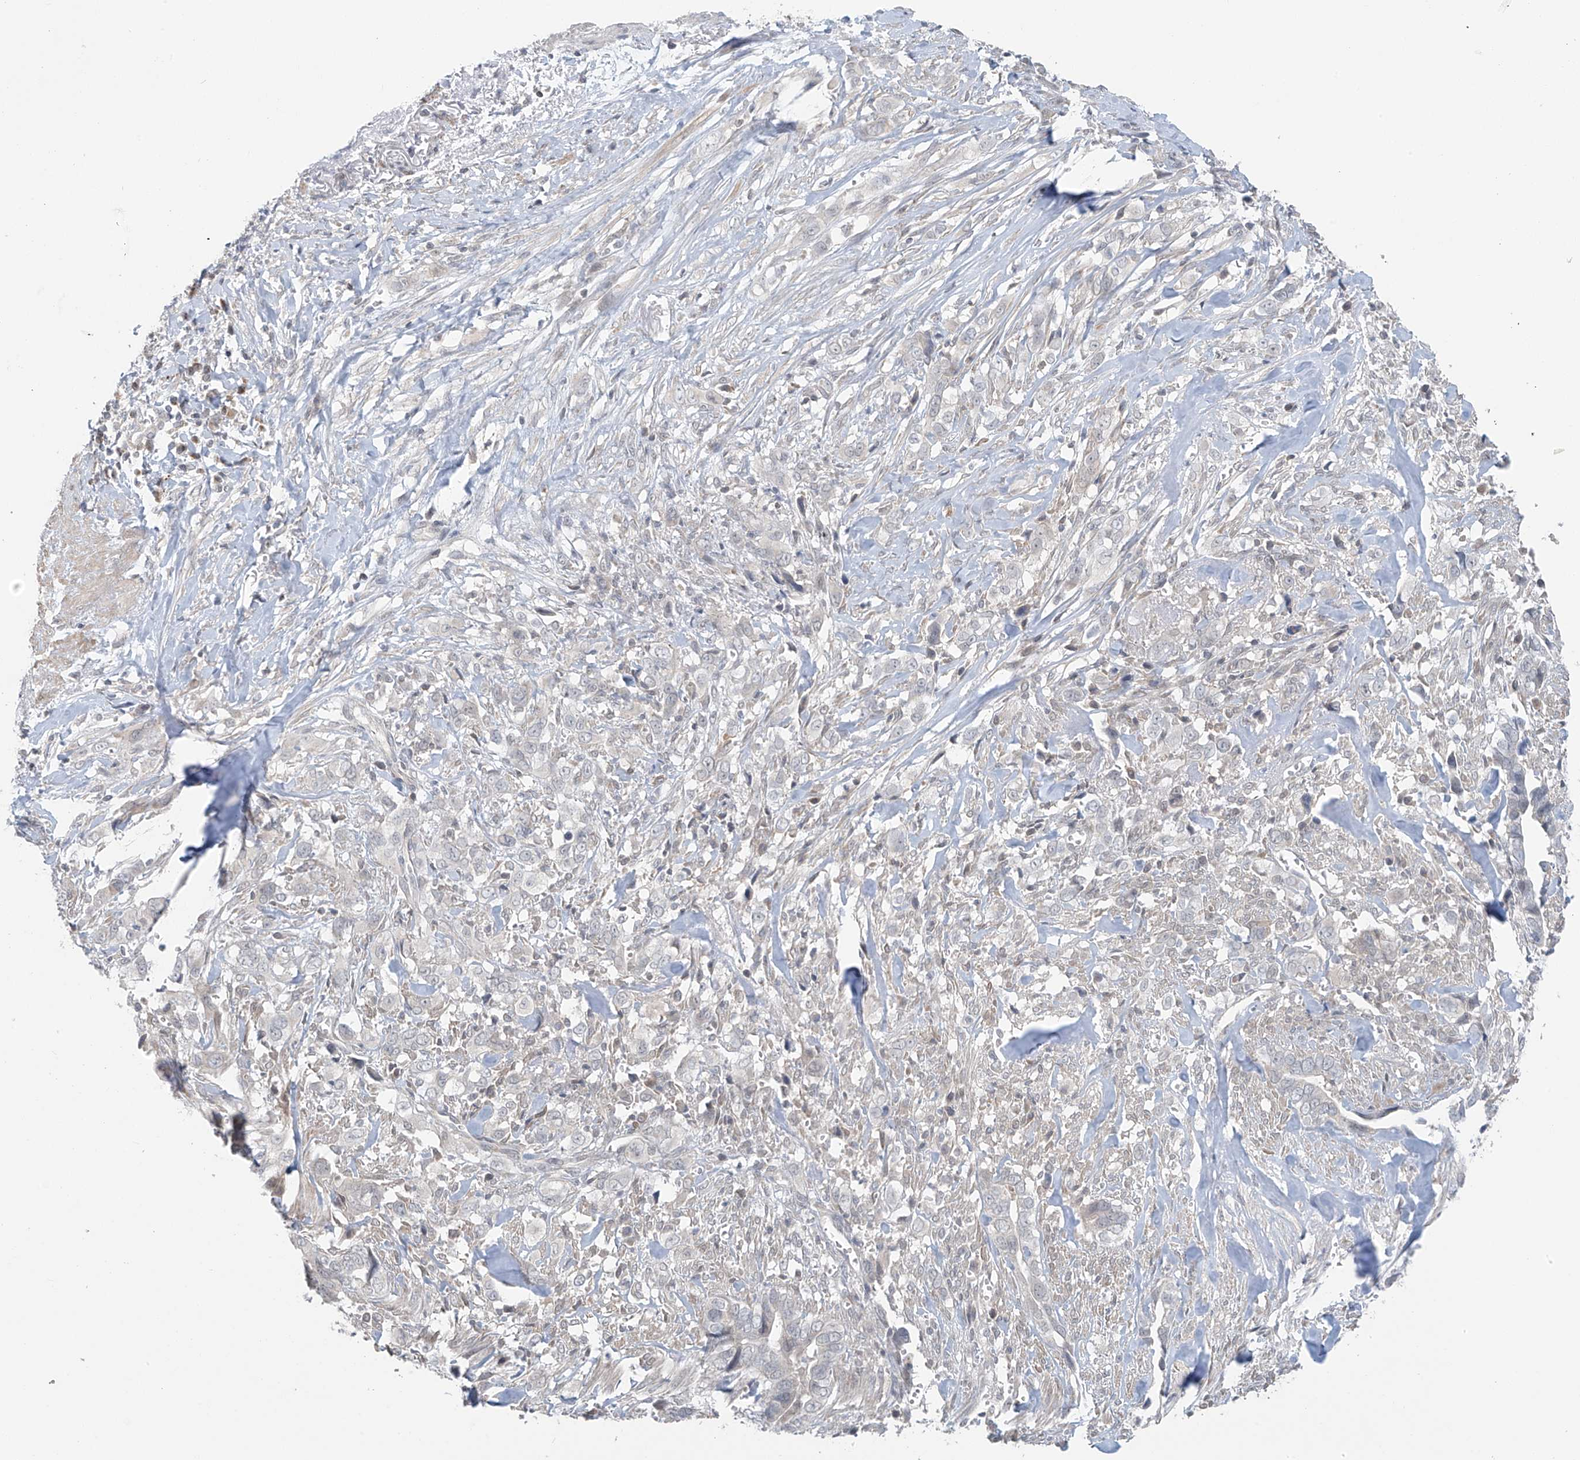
{"staining": {"intensity": "negative", "quantity": "none", "location": "none"}, "tissue": "liver cancer", "cell_type": "Tumor cells", "image_type": "cancer", "snomed": [{"axis": "morphology", "description": "Cholangiocarcinoma"}, {"axis": "topography", "description": "Liver"}], "caption": "The histopathology image exhibits no staining of tumor cells in liver cancer.", "gene": "HDDC2", "patient": {"sex": "female", "age": 79}}